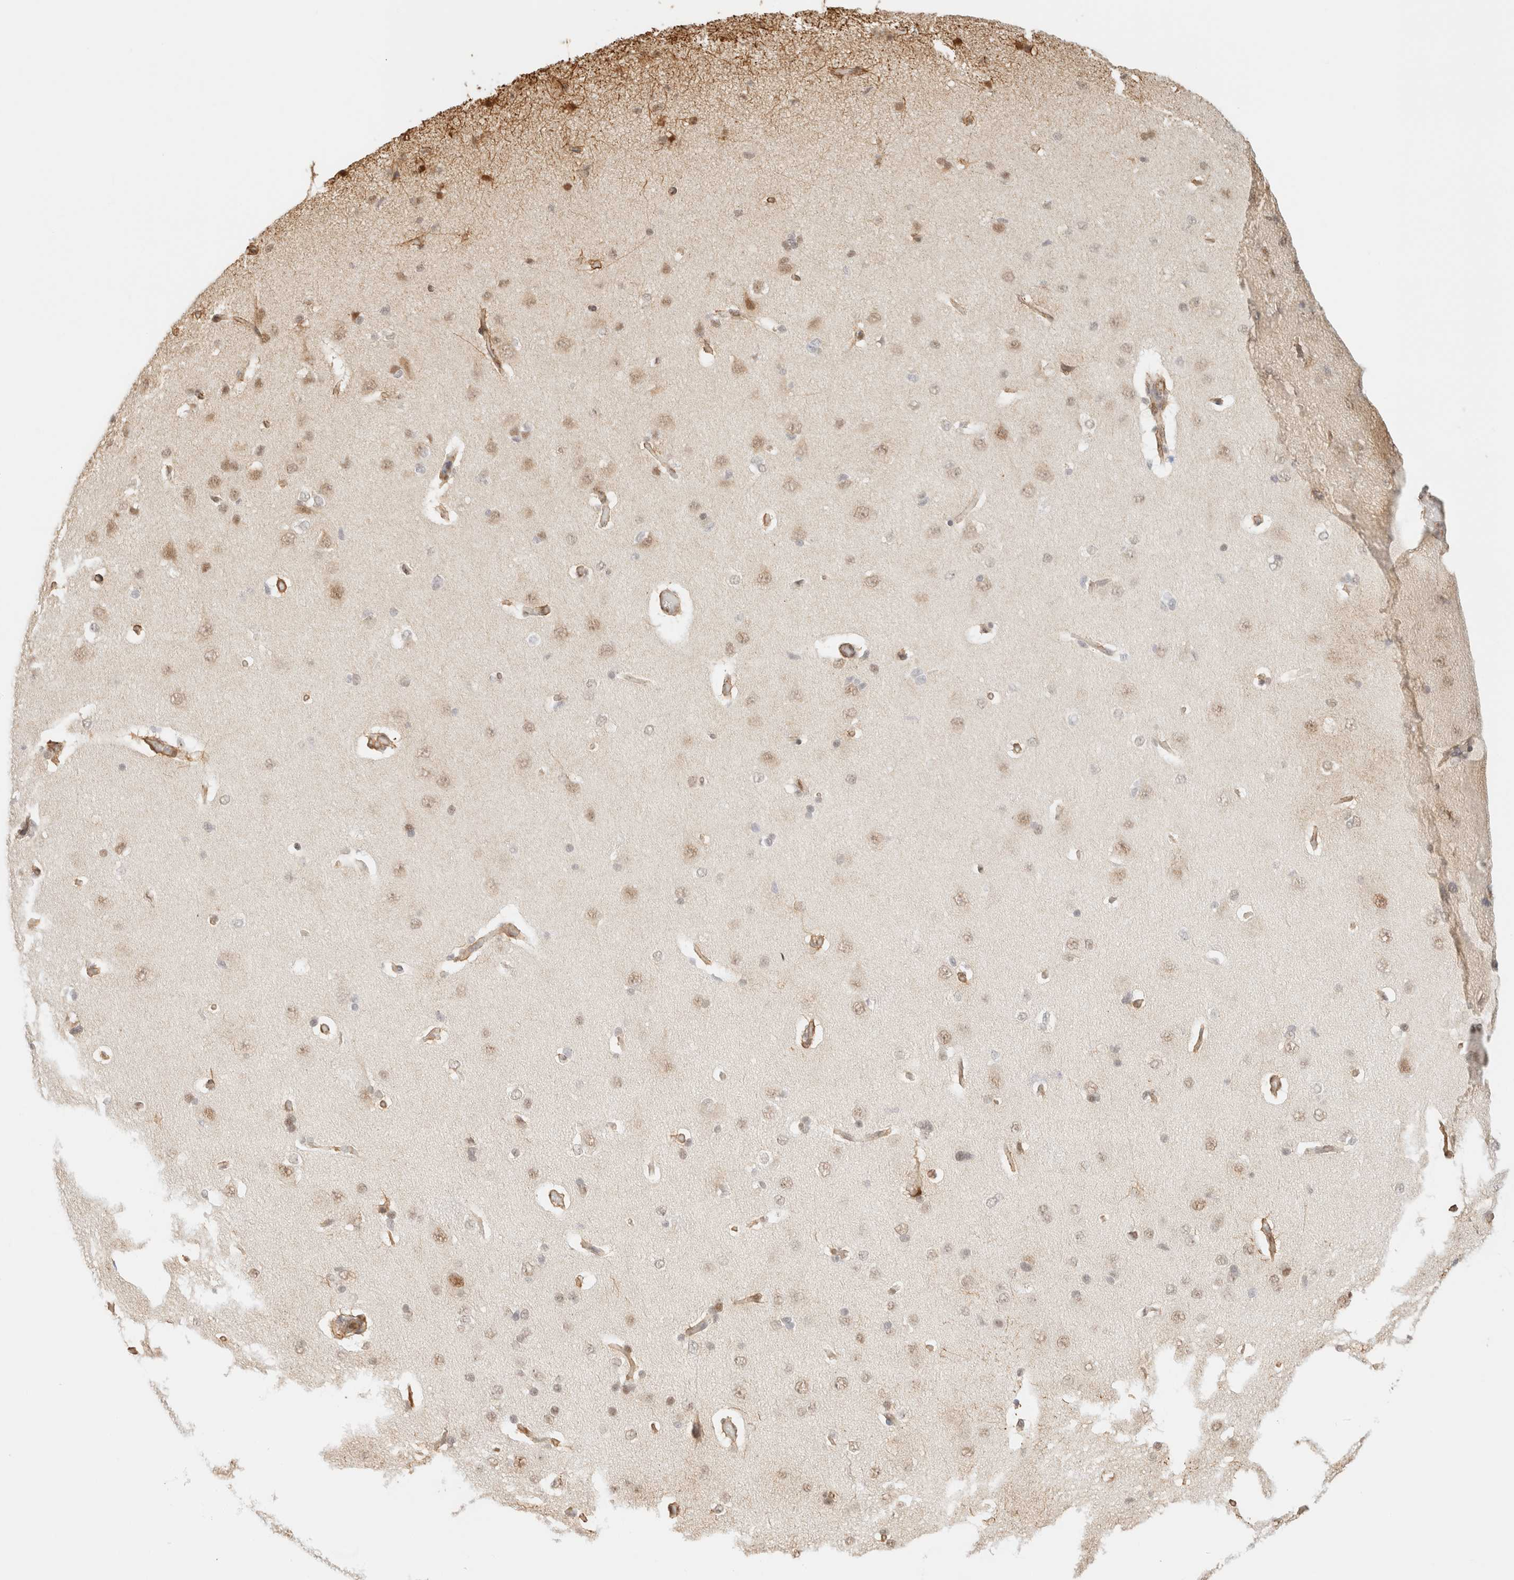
{"staining": {"intensity": "moderate", "quantity": ">75%", "location": "cytoplasmic/membranous"}, "tissue": "cerebral cortex", "cell_type": "Endothelial cells", "image_type": "normal", "snomed": [{"axis": "morphology", "description": "Normal tissue, NOS"}, {"axis": "topography", "description": "Cerebral cortex"}], "caption": "The immunohistochemical stain shows moderate cytoplasmic/membranous positivity in endothelial cells of unremarkable cerebral cortex. (DAB IHC with brightfield microscopy, high magnification).", "gene": "ARID5A", "patient": {"sex": "male", "age": 62}}